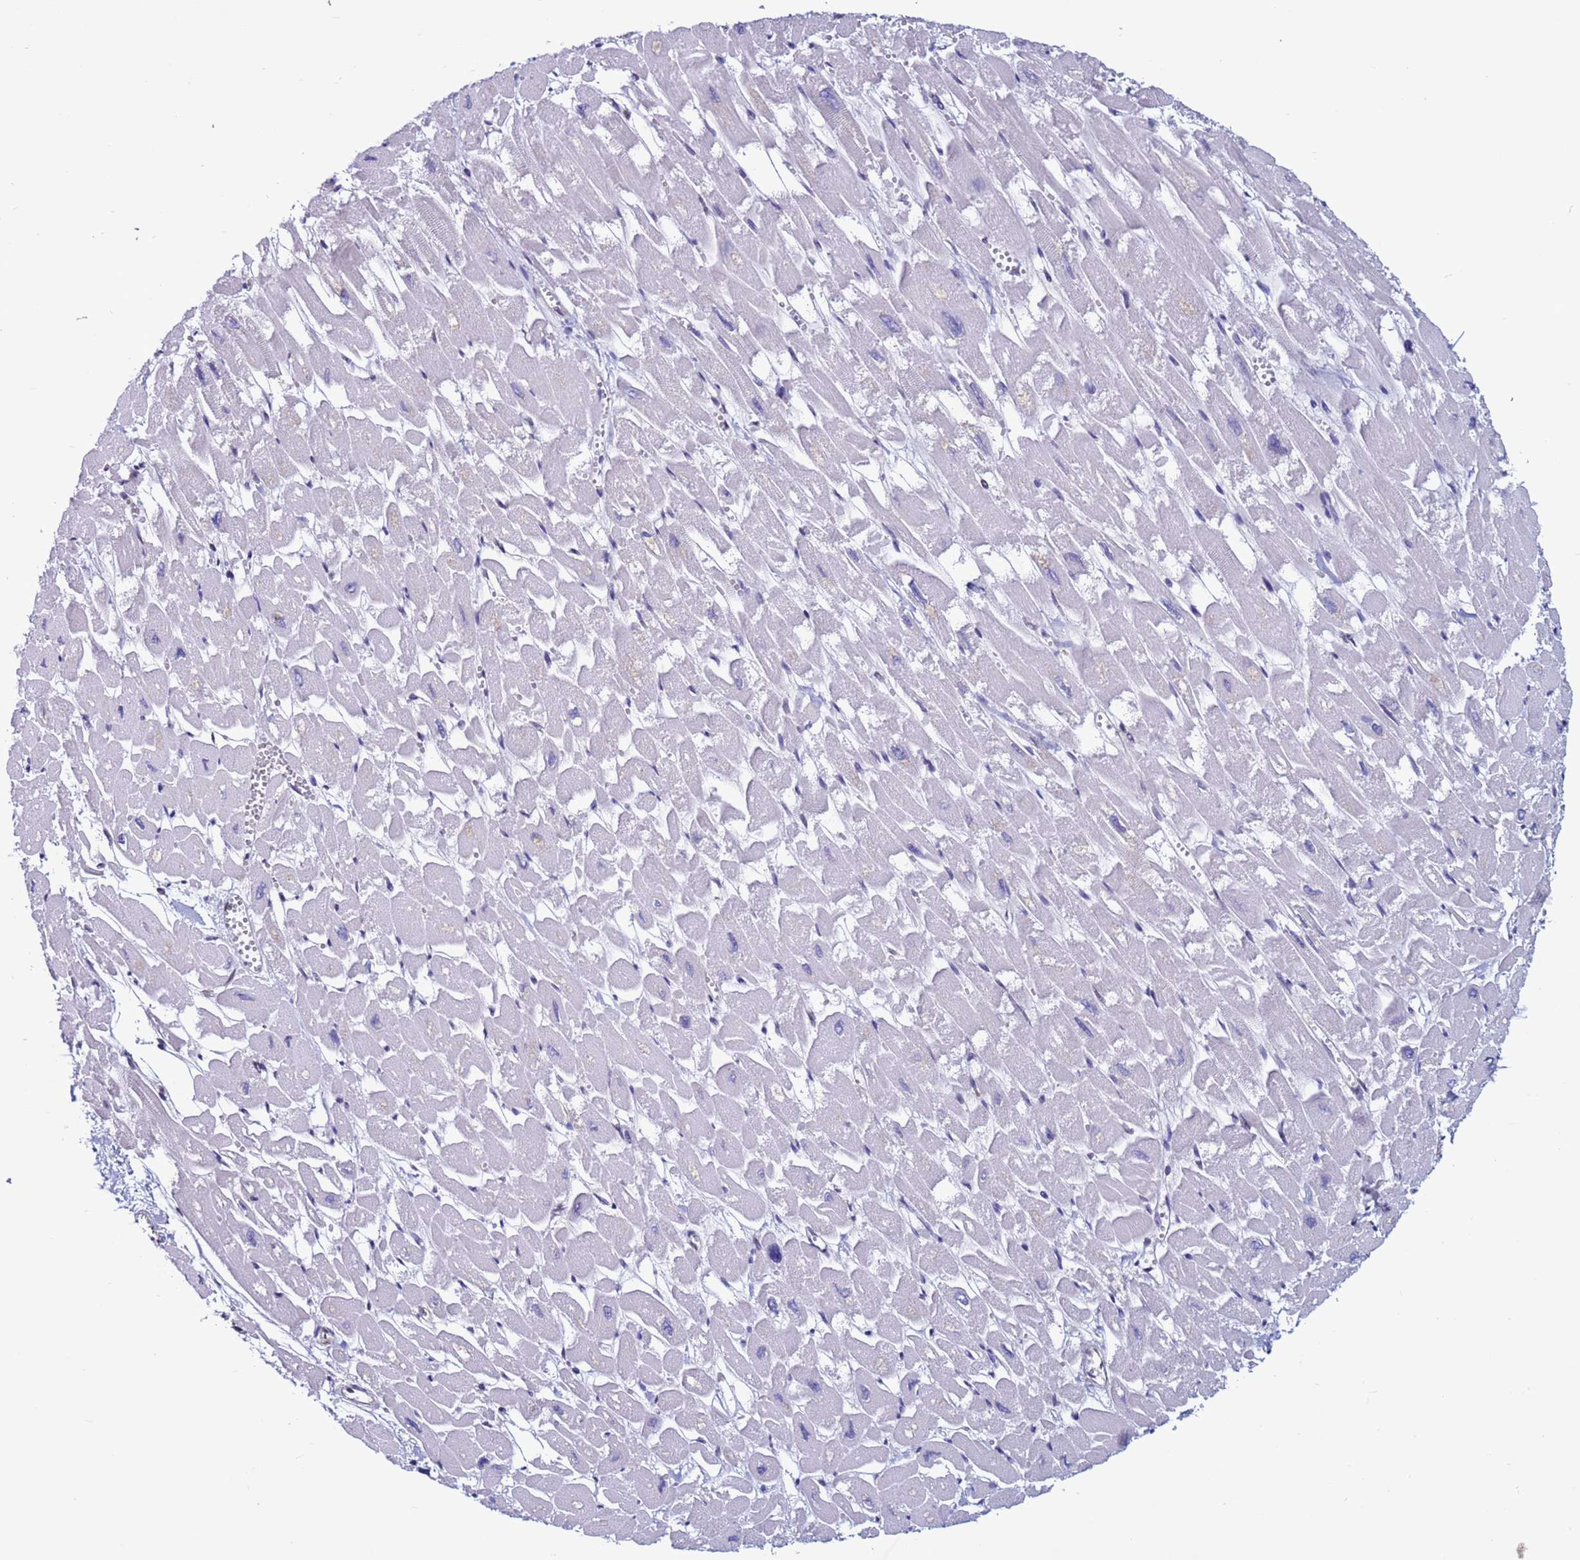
{"staining": {"intensity": "negative", "quantity": "none", "location": "none"}, "tissue": "heart muscle", "cell_type": "Cardiomyocytes", "image_type": "normal", "snomed": [{"axis": "morphology", "description": "Normal tissue, NOS"}, {"axis": "topography", "description": "Heart"}], "caption": "IHC micrograph of unremarkable human heart muscle stained for a protein (brown), which reveals no expression in cardiomyocytes.", "gene": "TRIM37", "patient": {"sex": "male", "age": 54}}